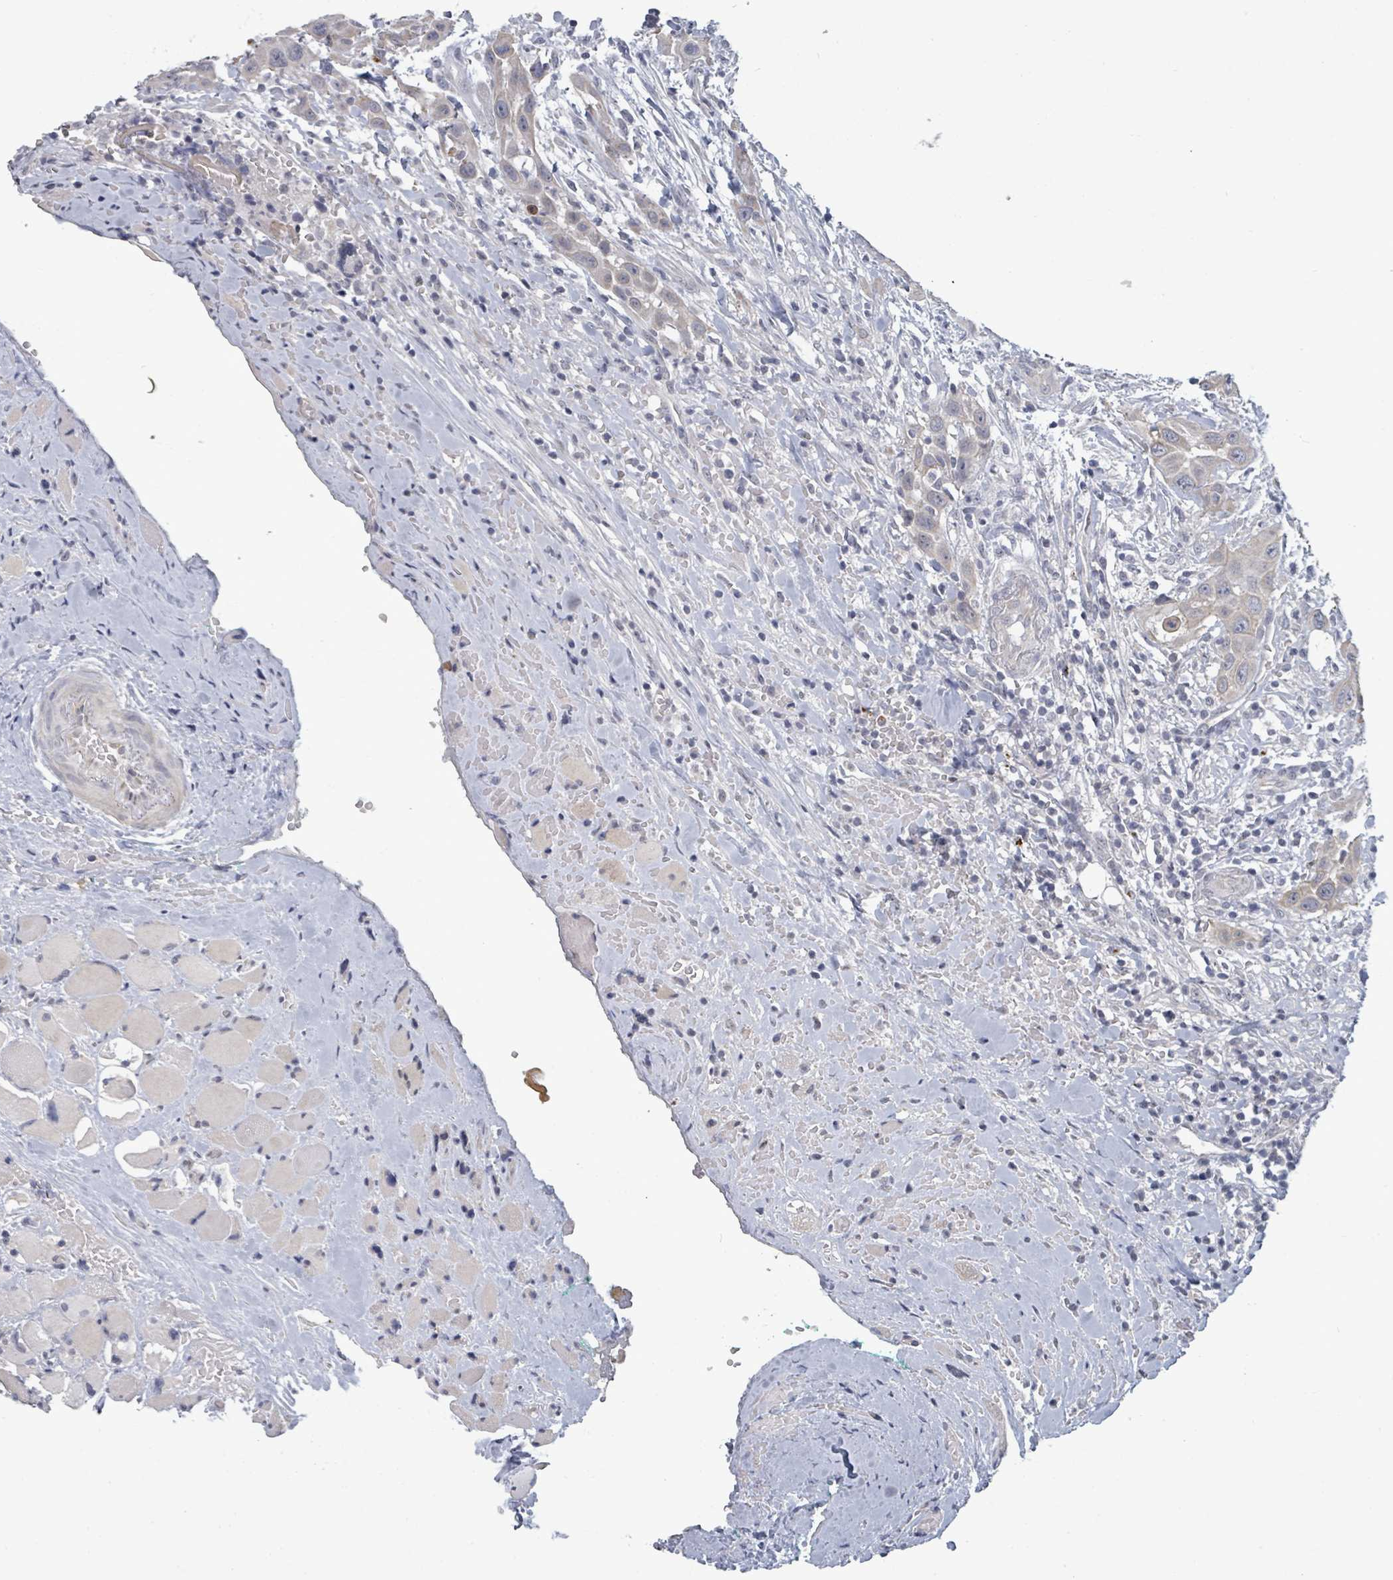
{"staining": {"intensity": "weak", "quantity": "25%-75%", "location": "cytoplasmic/membranous"}, "tissue": "head and neck cancer", "cell_type": "Tumor cells", "image_type": "cancer", "snomed": [{"axis": "morphology", "description": "Squamous cell carcinoma, NOS"}, {"axis": "topography", "description": "Head-Neck"}], "caption": "Head and neck squamous cell carcinoma tissue shows weak cytoplasmic/membranous expression in about 25%-75% of tumor cells The staining was performed using DAB (3,3'-diaminobenzidine), with brown indicating positive protein expression. Nuclei are stained blue with hematoxylin.", "gene": "ASB12", "patient": {"sex": "male", "age": 81}}